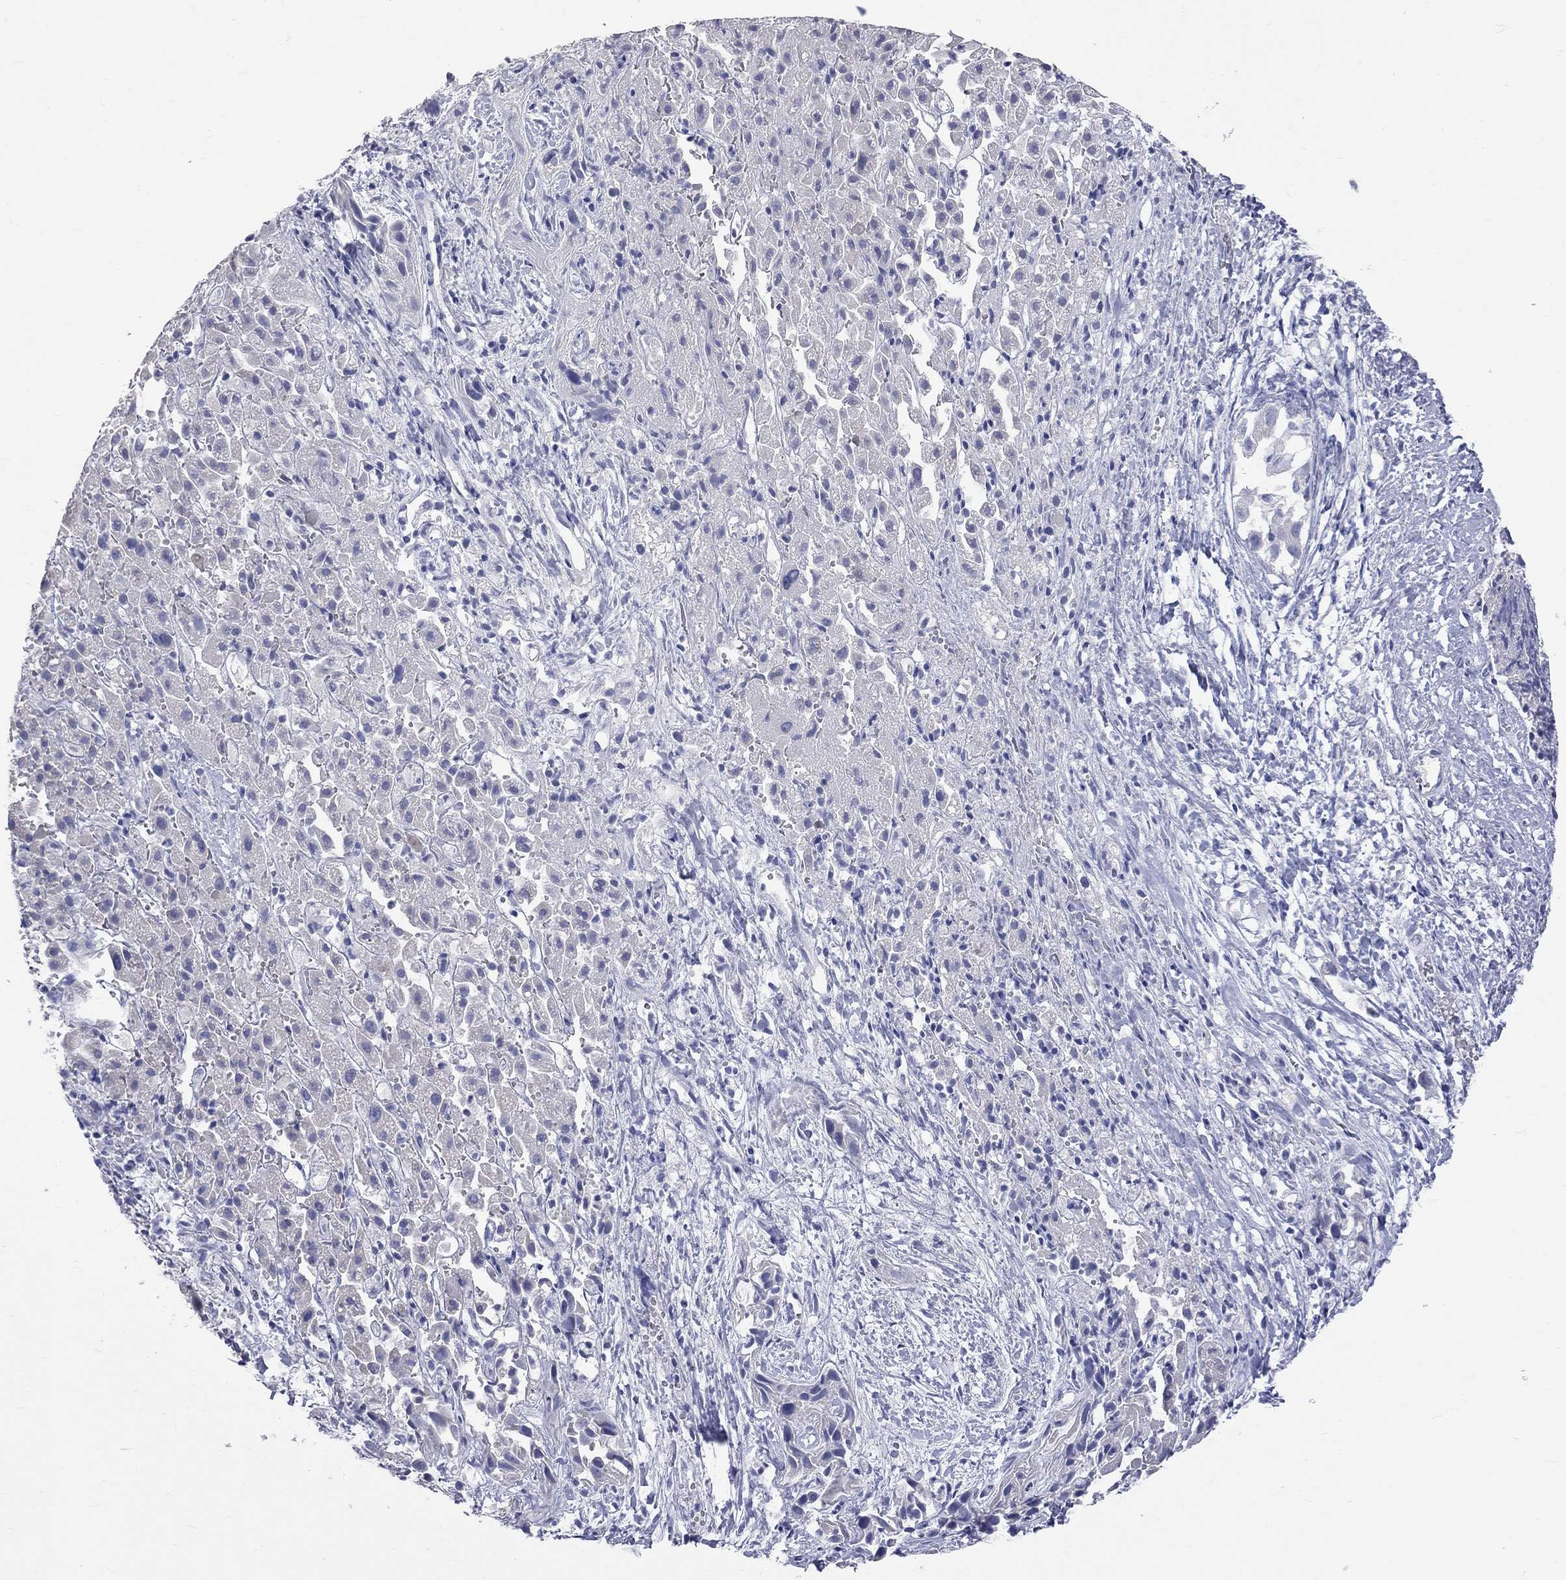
{"staining": {"intensity": "negative", "quantity": "none", "location": "none"}, "tissue": "liver cancer", "cell_type": "Tumor cells", "image_type": "cancer", "snomed": [{"axis": "morphology", "description": "Cholangiocarcinoma"}, {"axis": "topography", "description": "Liver"}], "caption": "Immunohistochemical staining of human liver cholangiocarcinoma shows no significant staining in tumor cells. (Brightfield microscopy of DAB (3,3'-diaminobenzidine) immunohistochemistry (IHC) at high magnification).", "gene": "KCND2", "patient": {"sex": "female", "age": 52}}